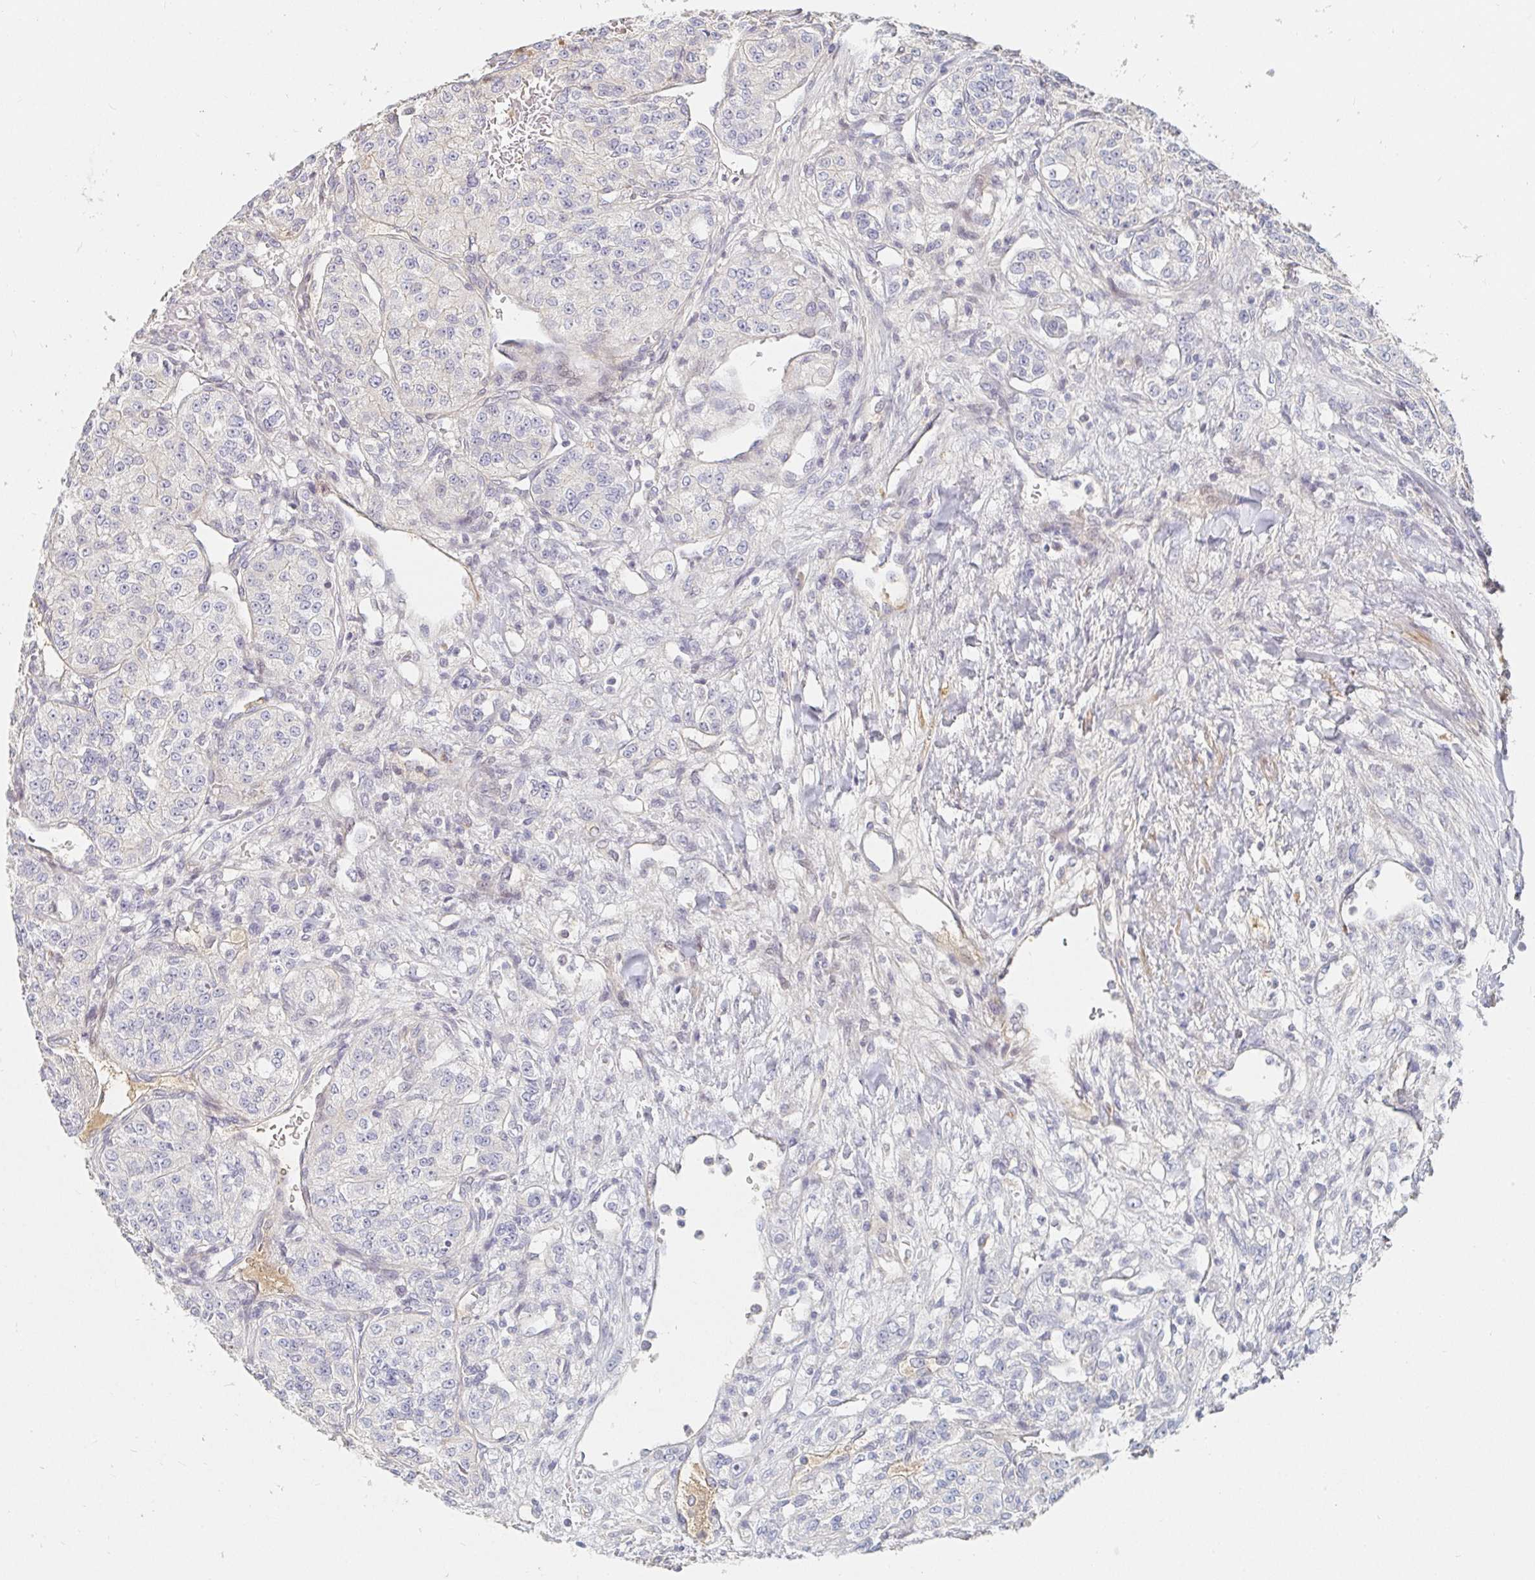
{"staining": {"intensity": "negative", "quantity": "none", "location": "none"}, "tissue": "renal cancer", "cell_type": "Tumor cells", "image_type": "cancer", "snomed": [{"axis": "morphology", "description": "Adenocarcinoma, NOS"}, {"axis": "topography", "description": "Kidney"}], "caption": "Immunohistochemistry (IHC) of human renal cancer (adenocarcinoma) exhibits no staining in tumor cells.", "gene": "NME9", "patient": {"sex": "female", "age": 63}}